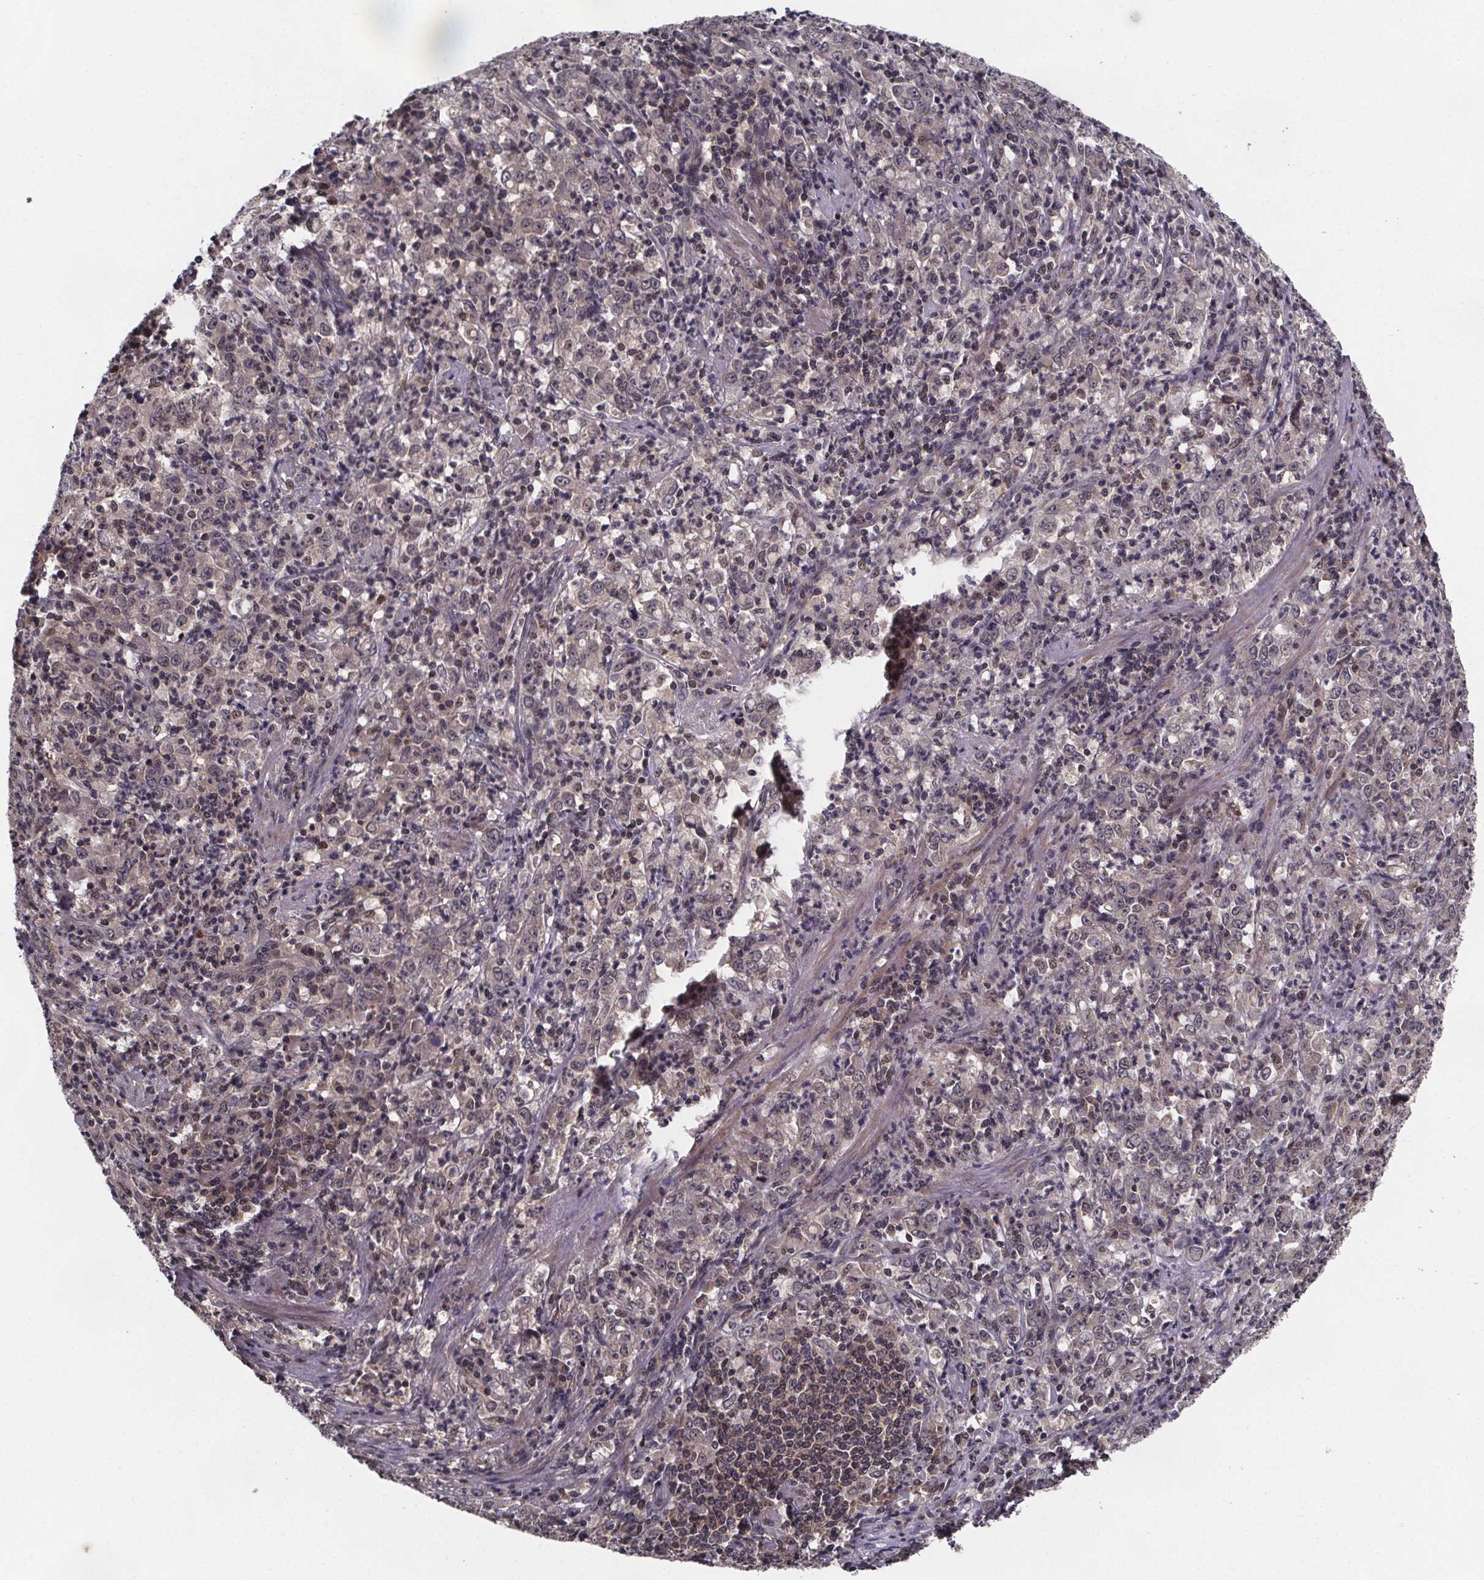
{"staining": {"intensity": "weak", "quantity": "<25%", "location": "nuclear"}, "tissue": "stomach cancer", "cell_type": "Tumor cells", "image_type": "cancer", "snomed": [{"axis": "morphology", "description": "Adenocarcinoma, NOS"}, {"axis": "topography", "description": "Stomach, lower"}], "caption": "IHC of adenocarcinoma (stomach) shows no staining in tumor cells.", "gene": "FN3KRP", "patient": {"sex": "female", "age": 71}}